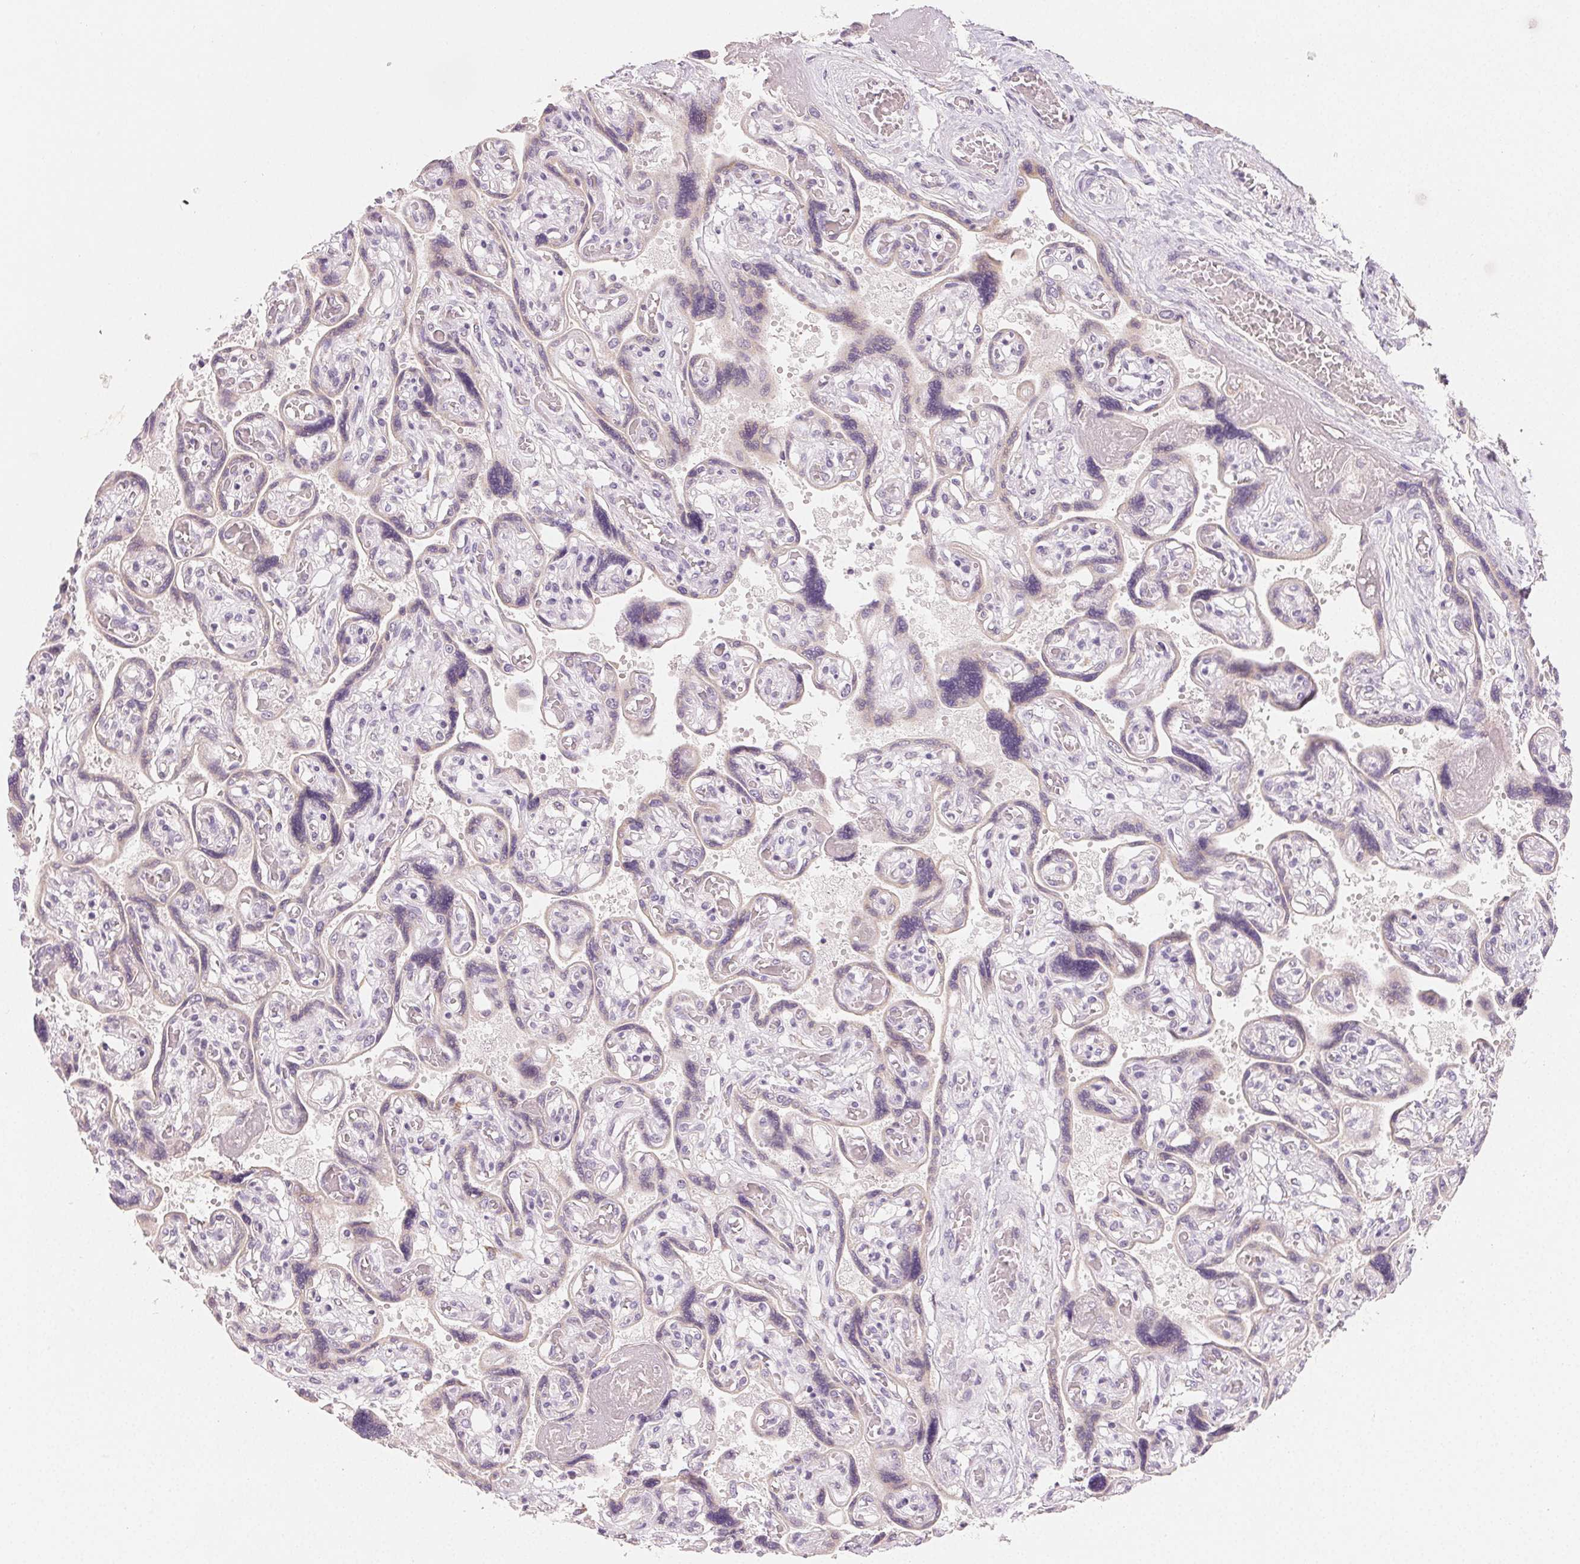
{"staining": {"intensity": "negative", "quantity": "none", "location": "none"}, "tissue": "placenta", "cell_type": "Decidual cells", "image_type": "normal", "snomed": [{"axis": "morphology", "description": "Normal tissue, NOS"}, {"axis": "topography", "description": "Placenta"}], "caption": "This histopathology image is of normal placenta stained with immunohistochemistry to label a protein in brown with the nuclei are counter-stained blue. There is no expression in decidual cells.", "gene": "MYBL1", "patient": {"sex": "female", "age": 32}}